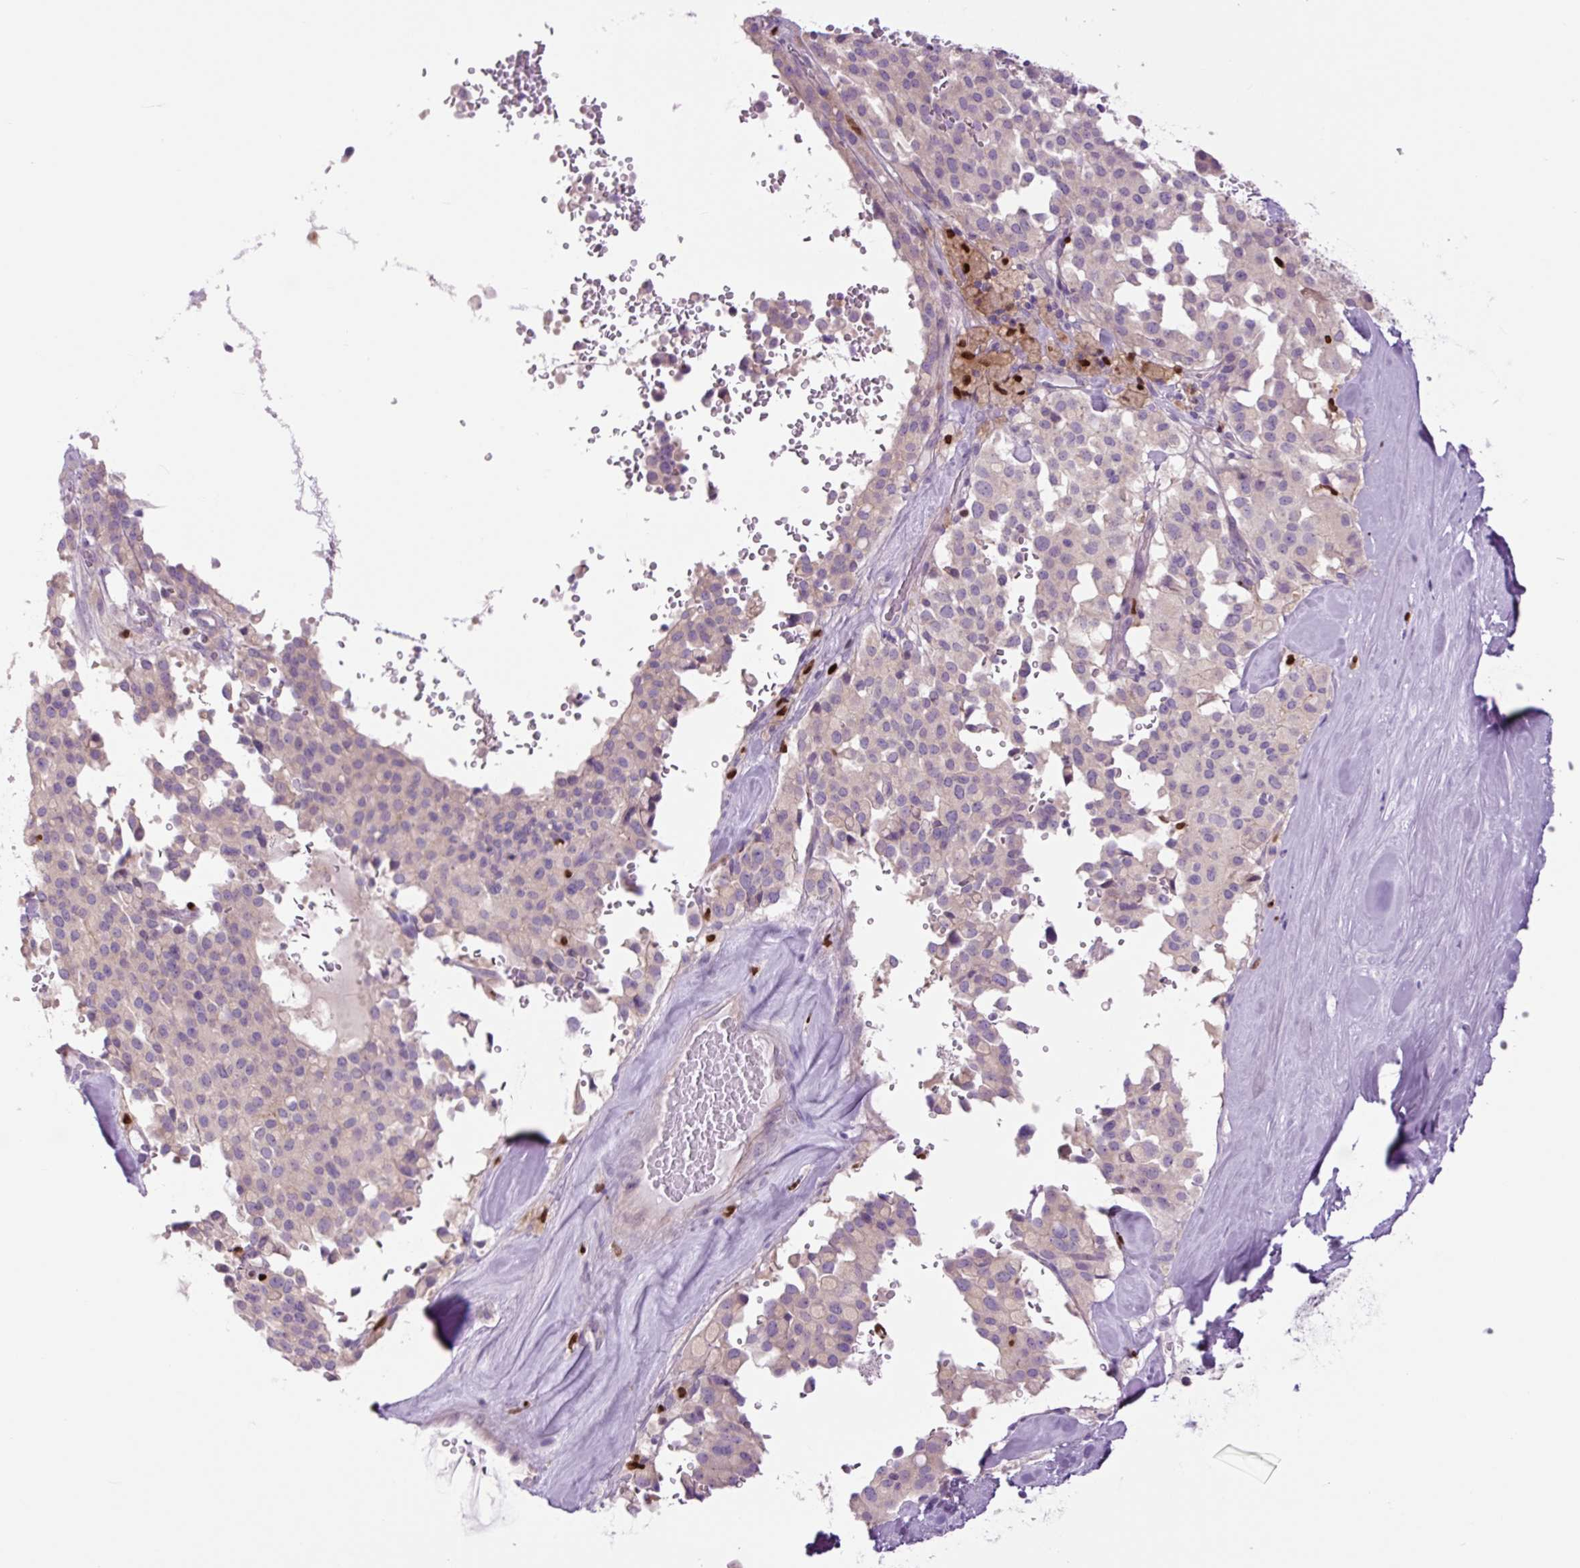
{"staining": {"intensity": "negative", "quantity": "none", "location": "none"}, "tissue": "pancreatic cancer", "cell_type": "Tumor cells", "image_type": "cancer", "snomed": [{"axis": "morphology", "description": "Adenocarcinoma, NOS"}, {"axis": "topography", "description": "Pancreas"}], "caption": "Immunohistochemistry (IHC) micrograph of human pancreatic cancer stained for a protein (brown), which displays no positivity in tumor cells.", "gene": "SPI1", "patient": {"sex": "male", "age": 65}}